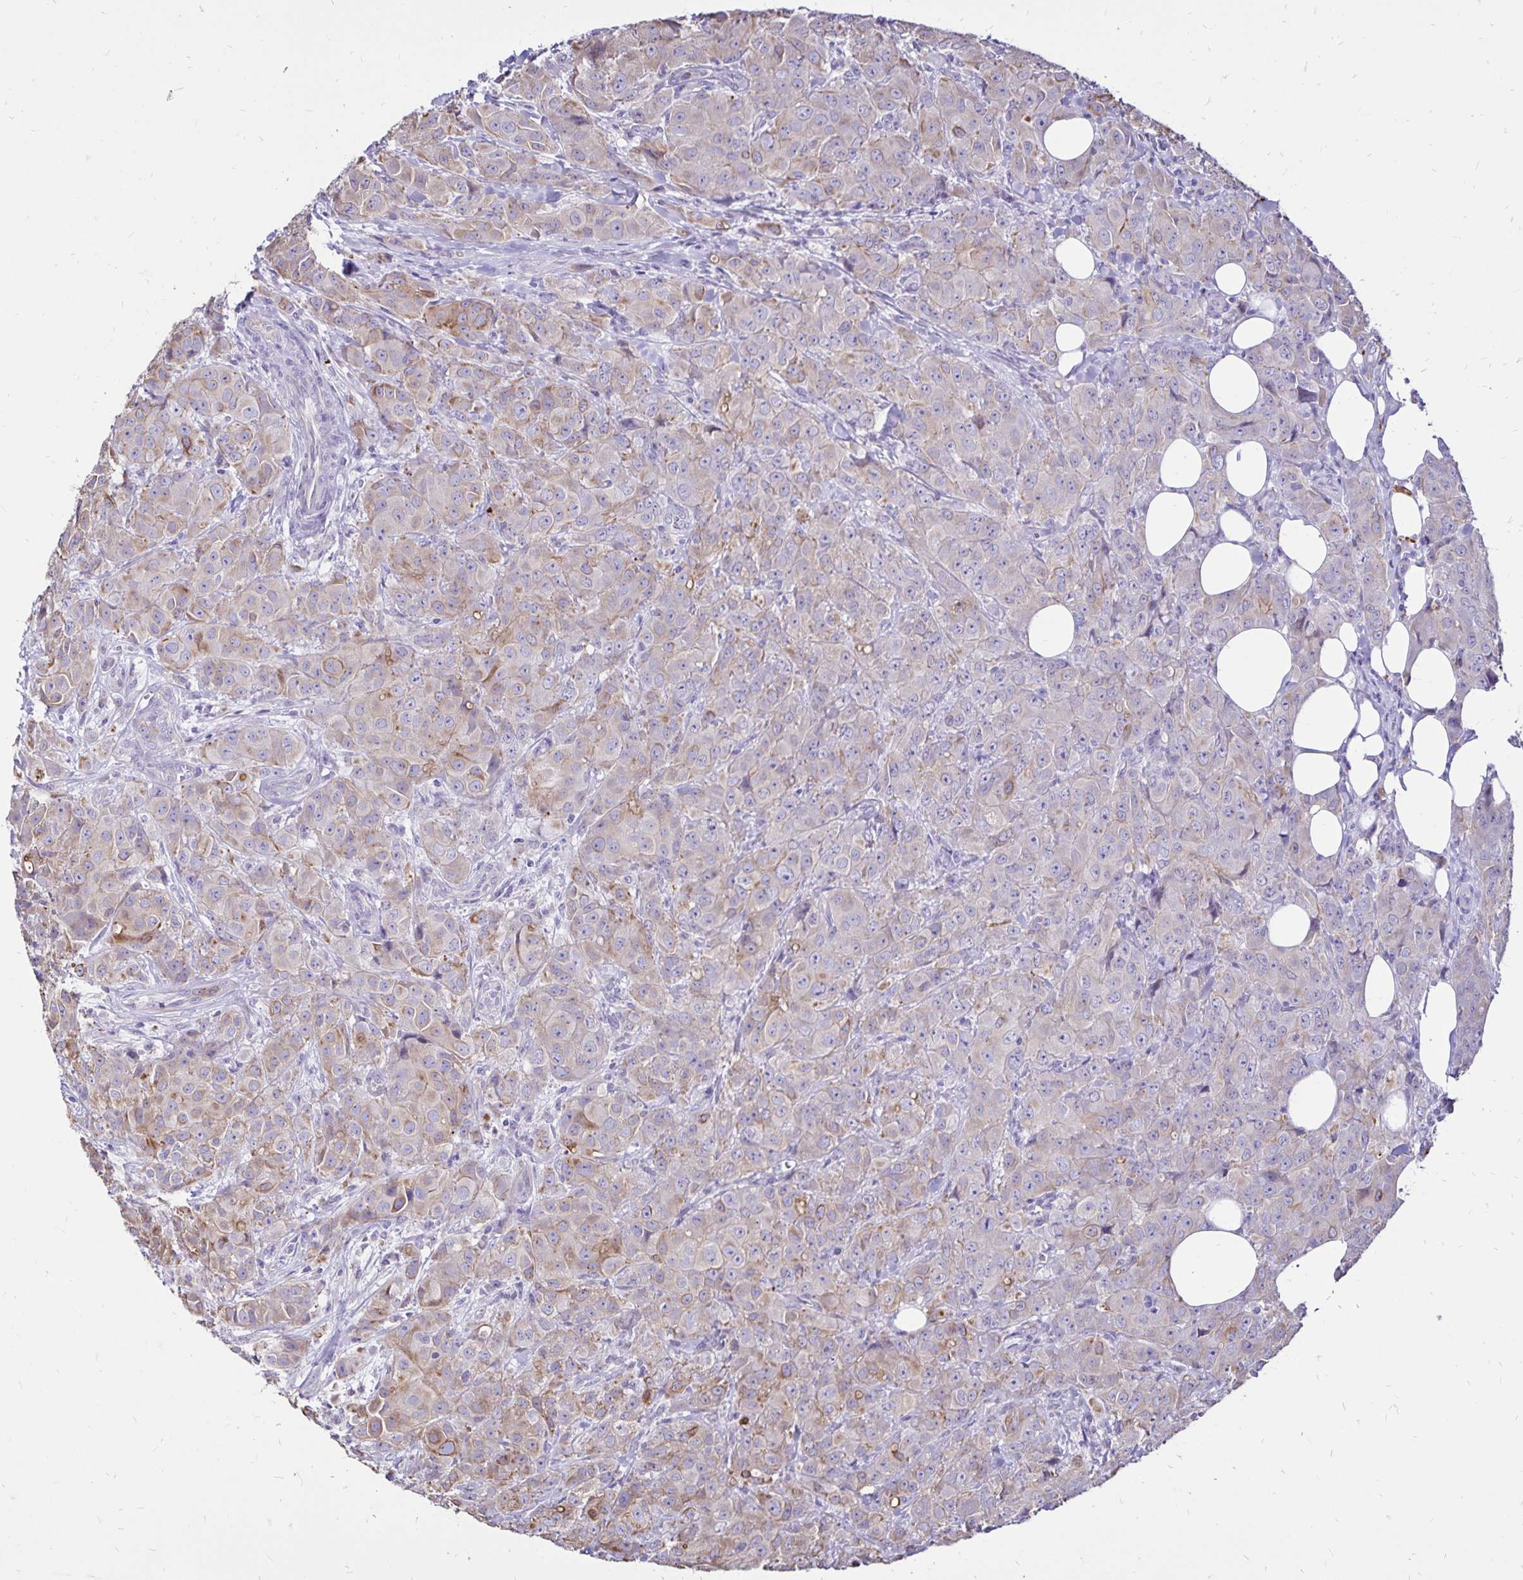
{"staining": {"intensity": "weak", "quantity": "<25%", "location": "cytoplasmic/membranous"}, "tissue": "breast cancer", "cell_type": "Tumor cells", "image_type": "cancer", "snomed": [{"axis": "morphology", "description": "Normal tissue, NOS"}, {"axis": "morphology", "description": "Duct carcinoma"}, {"axis": "topography", "description": "Breast"}], "caption": "IHC of human breast cancer reveals no staining in tumor cells. Nuclei are stained in blue.", "gene": "EVPL", "patient": {"sex": "female", "age": 43}}